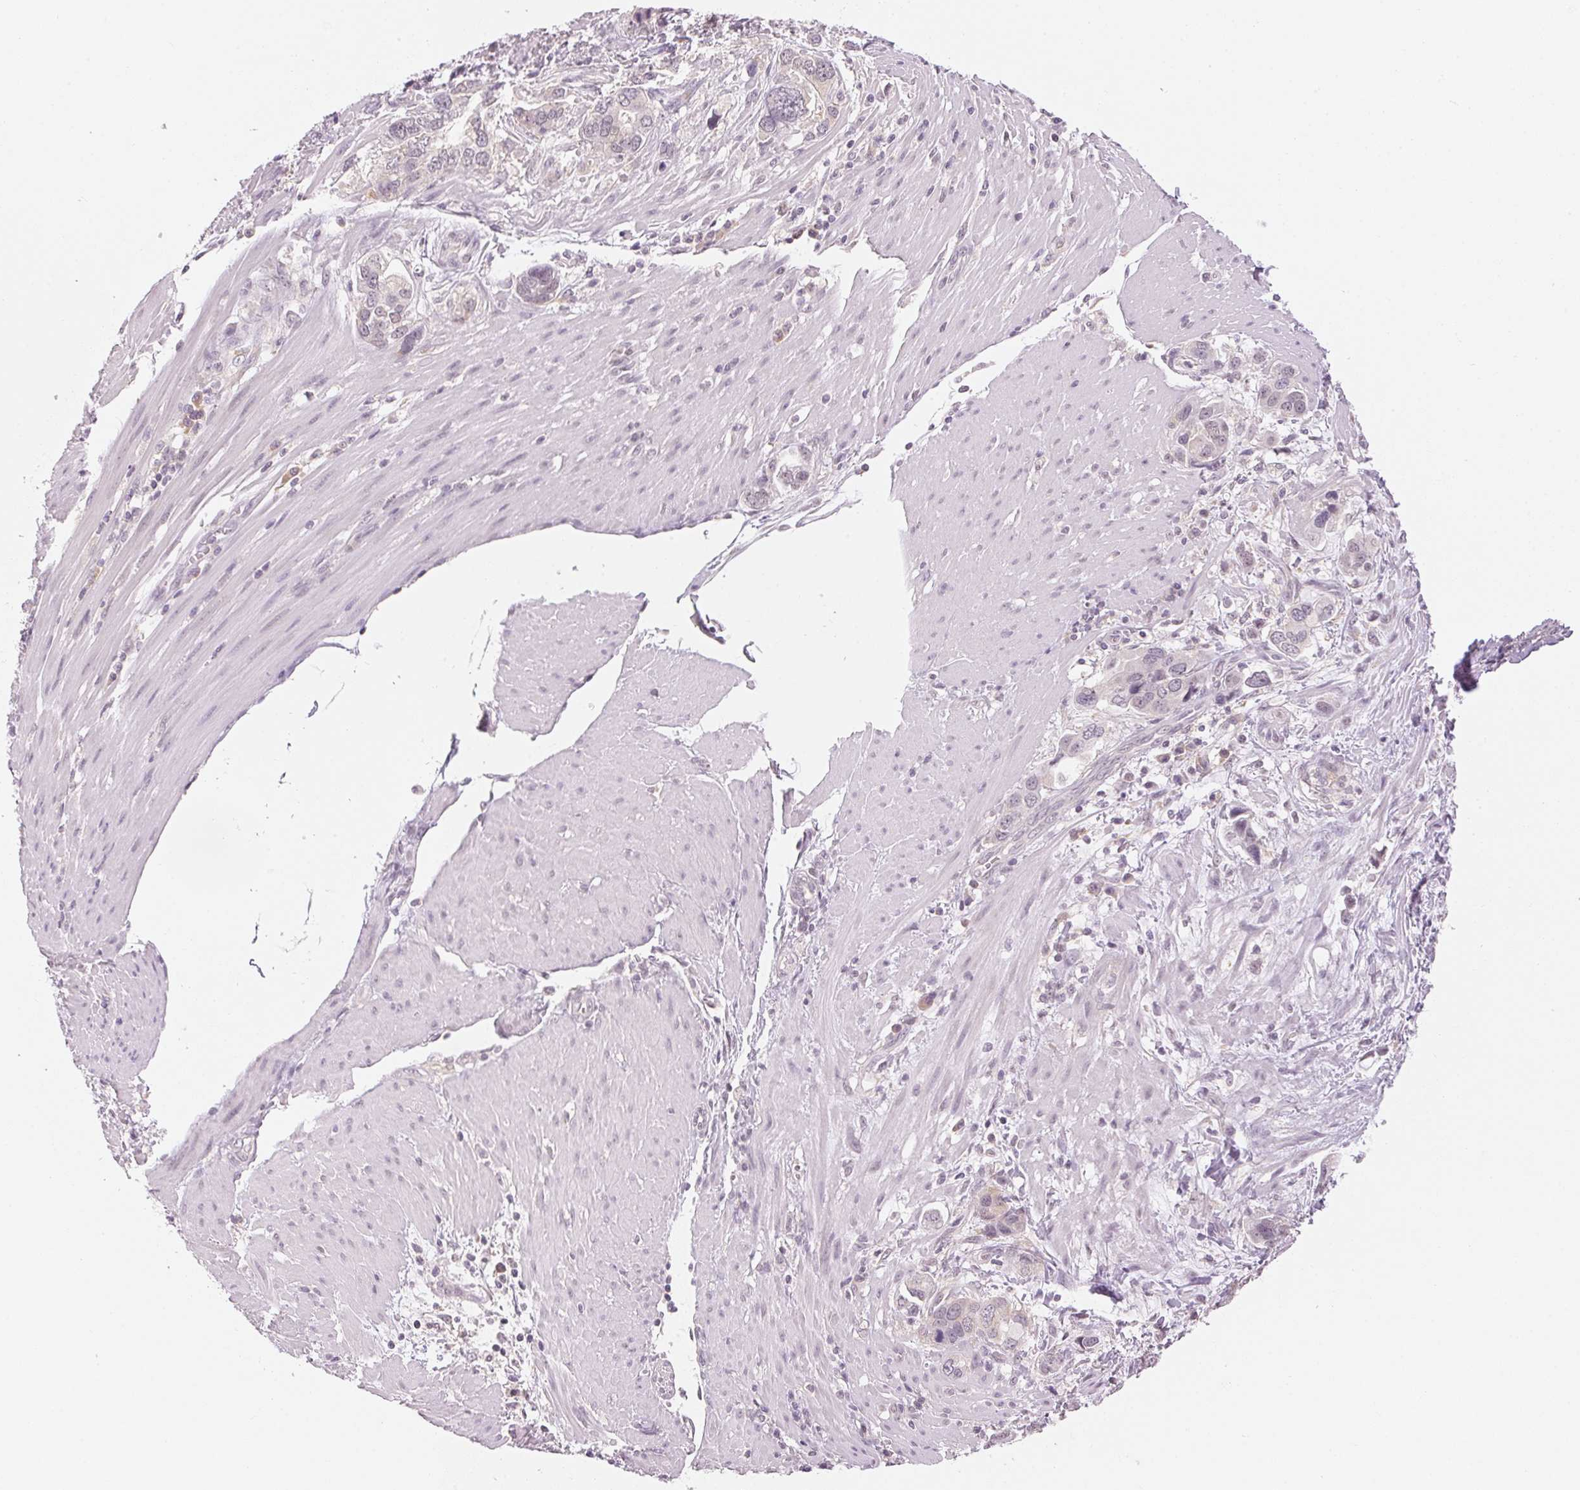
{"staining": {"intensity": "negative", "quantity": "none", "location": "none"}, "tissue": "stomach cancer", "cell_type": "Tumor cells", "image_type": "cancer", "snomed": [{"axis": "morphology", "description": "Adenocarcinoma, NOS"}, {"axis": "topography", "description": "Stomach, lower"}], "caption": "High magnification brightfield microscopy of stomach cancer stained with DAB (3,3'-diaminobenzidine) (brown) and counterstained with hematoxylin (blue): tumor cells show no significant positivity. (DAB (3,3'-diaminobenzidine) IHC, high magnification).", "gene": "KPRP", "patient": {"sex": "female", "age": 93}}